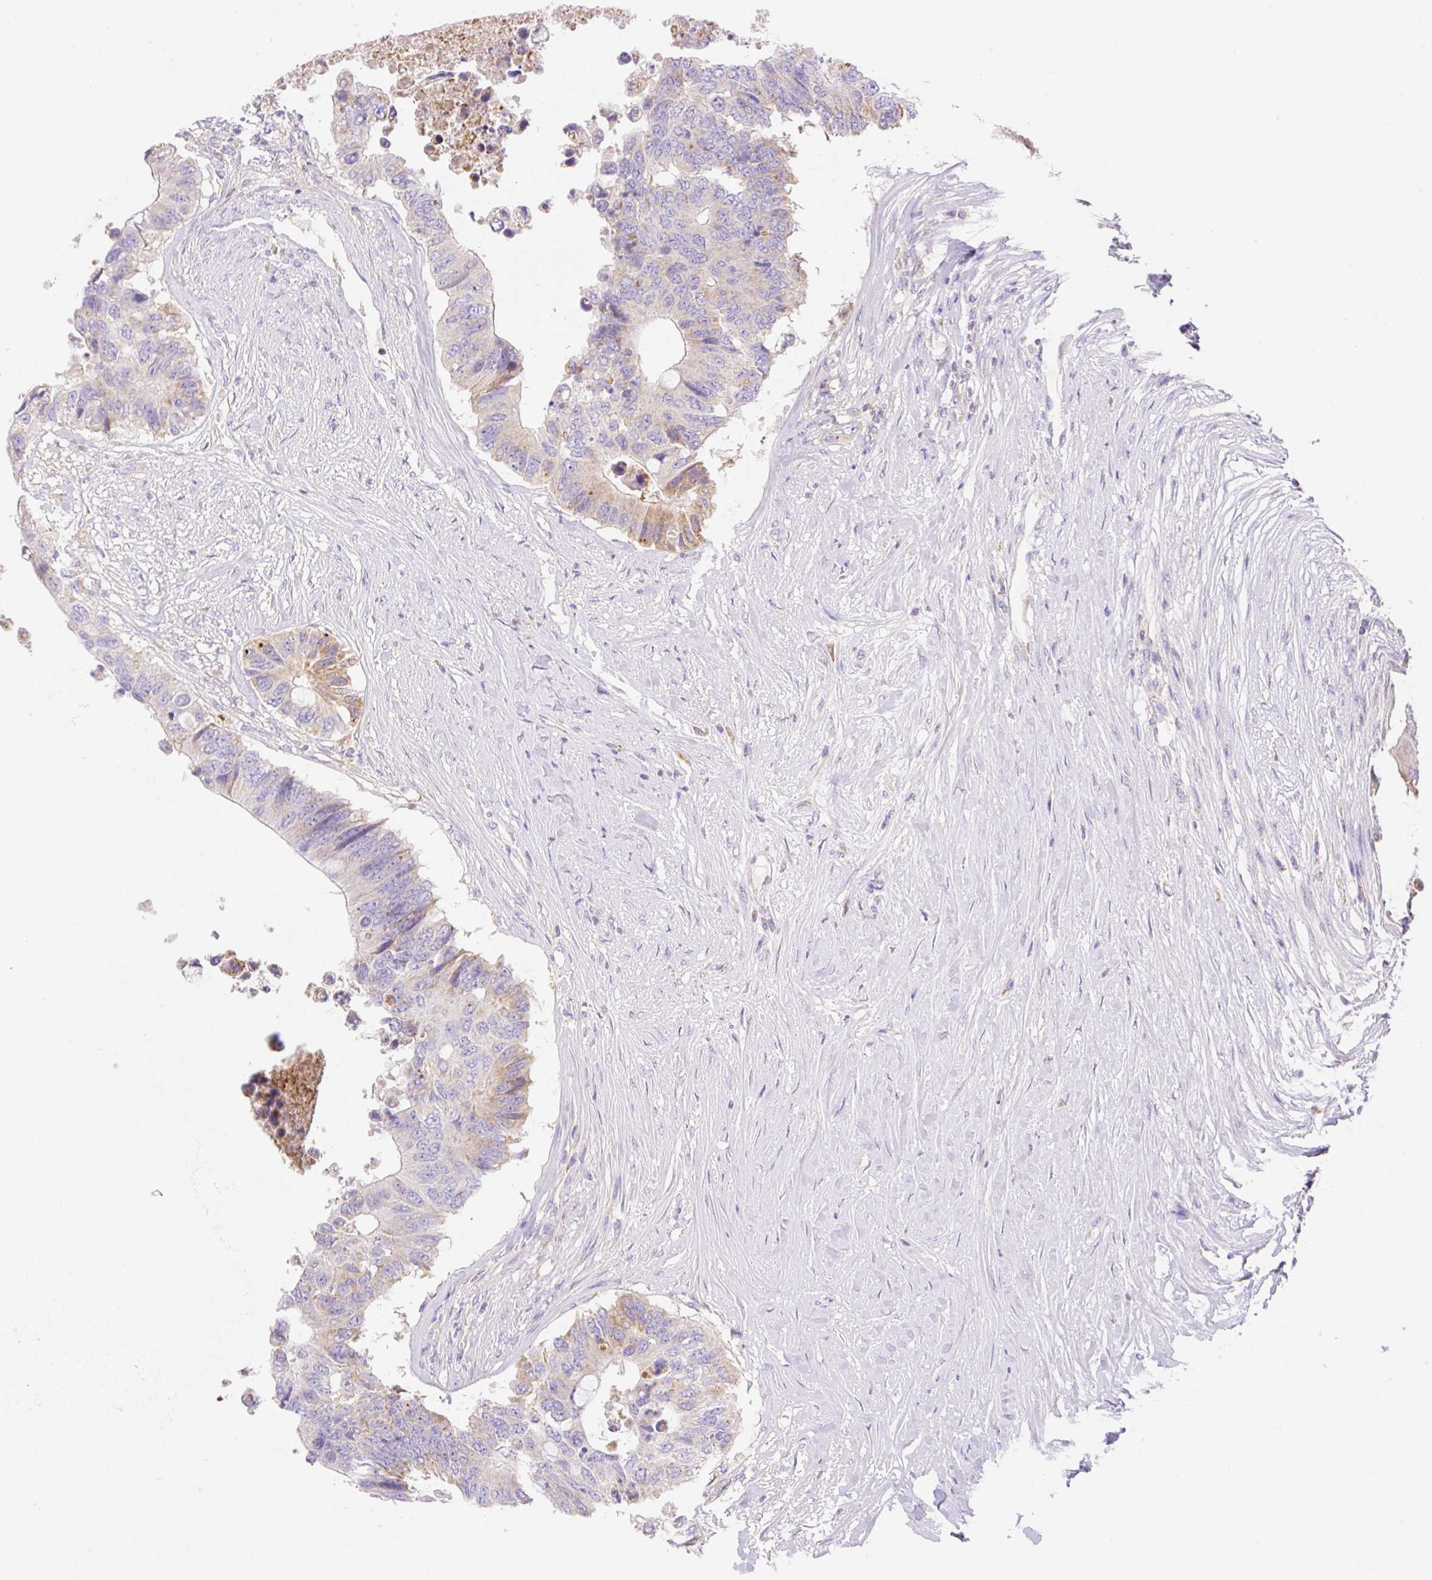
{"staining": {"intensity": "moderate", "quantity": "<25%", "location": "cytoplasmic/membranous"}, "tissue": "colorectal cancer", "cell_type": "Tumor cells", "image_type": "cancer", "snomed": [{"axis": "morphology", "description": "Adenocarcinoma, NOS"}, {"axis": "topography", "description": "Colon"}], "caption": "High-magnification brightfield microscopy of colorectal cancer (adenocarcinoma) stained with DAB (3,3'-diaminobenzidine) (brown) and counterstained with hematoxylin (blue). tumor cells exhibit moderate cytoplasmic/membranous expression is appreciated in approximately<25% of cells. (DAB = brown stain, brightfield microscopy at high magnification).", "gene": "ETNK2", "patient": {"sex": "male", "age": 71}}